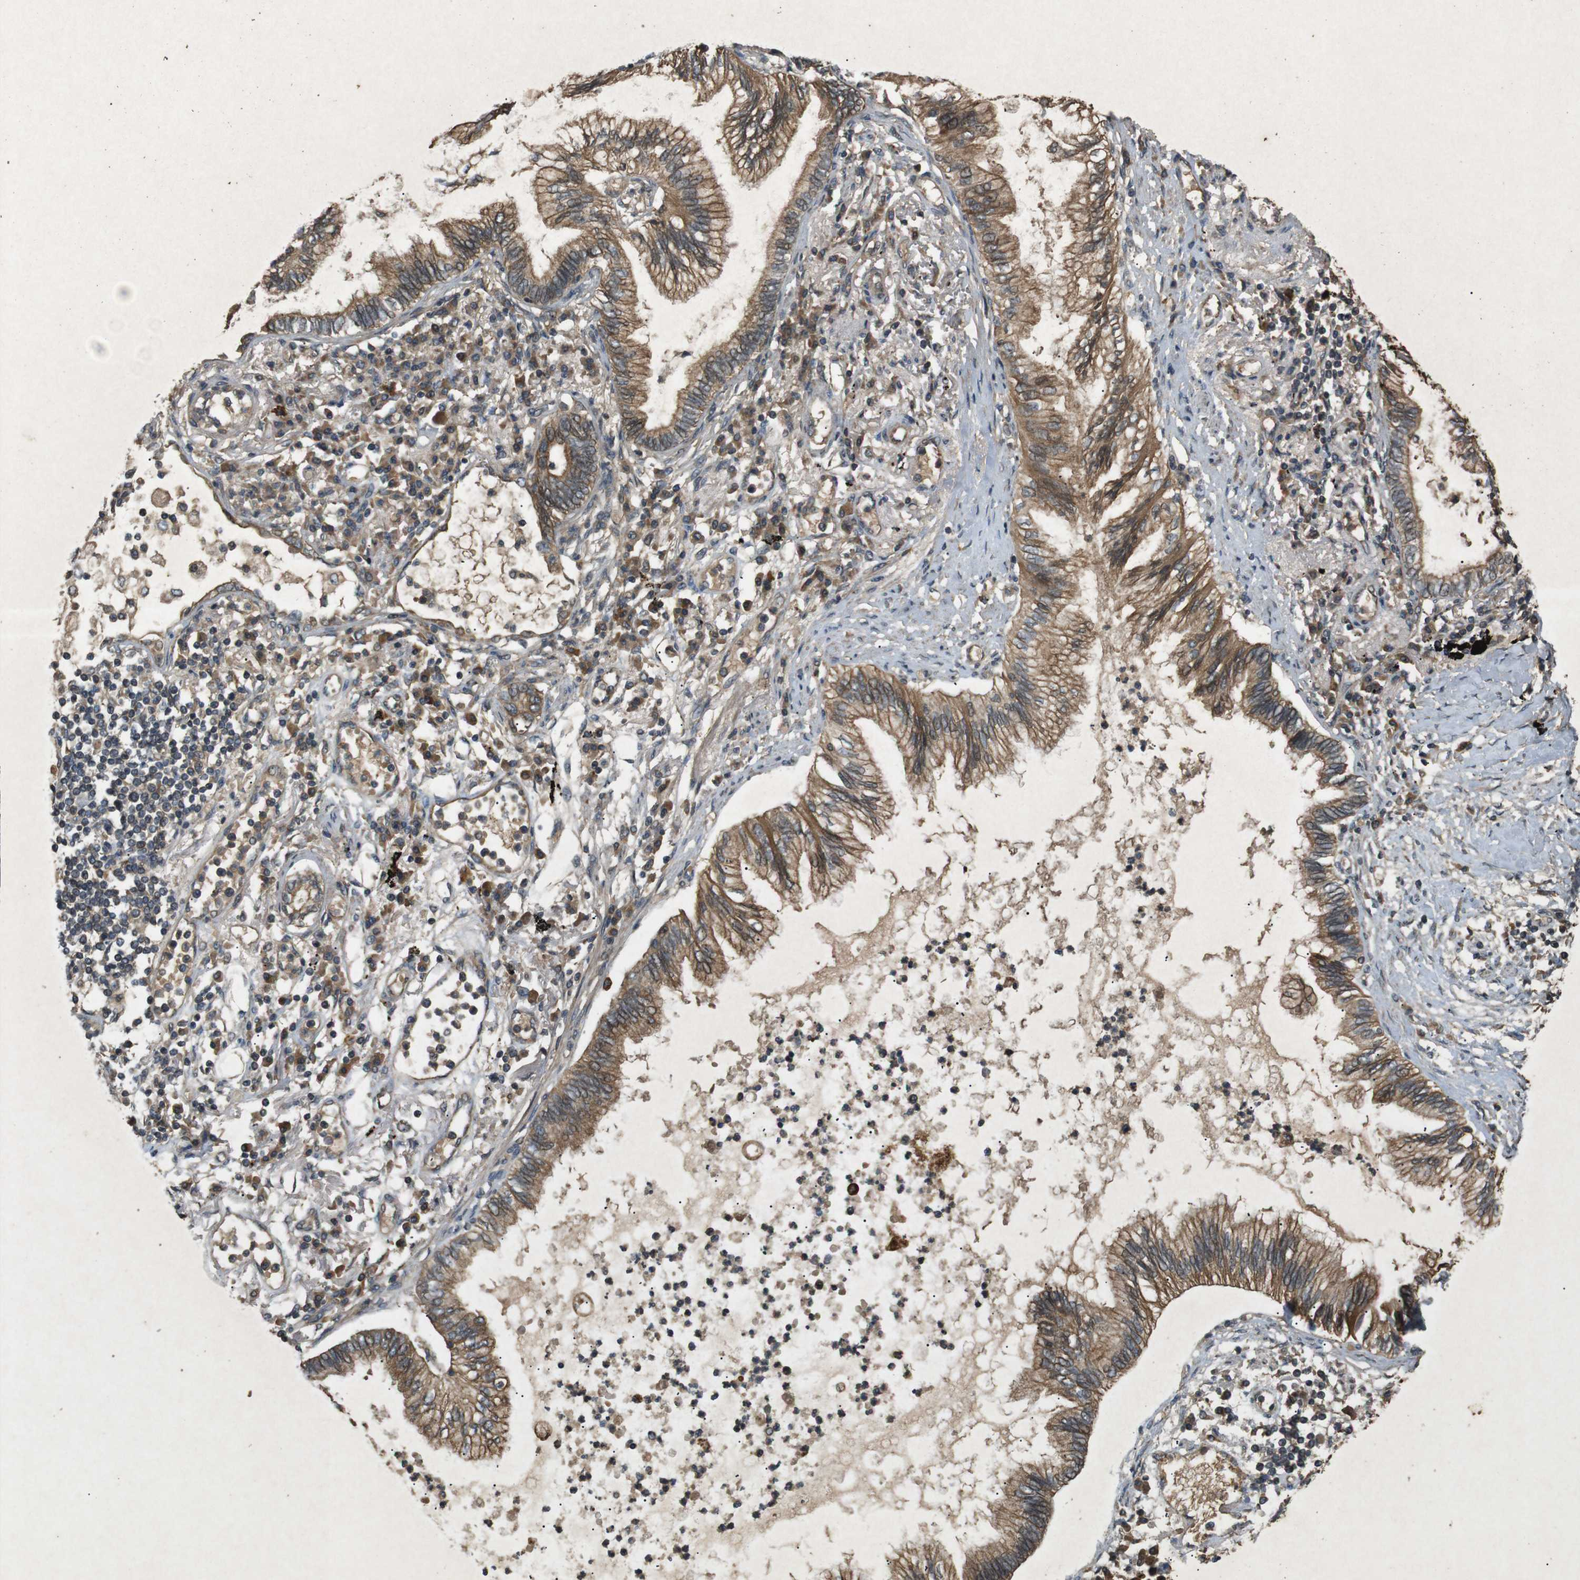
{"staining": {"intensity": "moderate", "quantity": ">75%", "location": "cytoplasmic/membranous"}, "tissue": "lung cancer", "cell_type": "Tumor cells", "image_type": "cancer", "snomed": [{"axis": "morphology", "description": "Normal tissue, NOS"}, {"axis": "morphology", "description": "Adenocarcinoma, NOS"}, {"axis": "topography", "description": "Bronchus"}, {"axis": "topography", "description": "Lung"}], "caption": "Protein analysis of lung adenocarcinoma tissue exhibits moderate cytoplasmic/membranous positivity in about >75% of tumor cells. The staining was performed using DAB (3,3'-diaminobenzidine), with brown indicating positive protein expression. Nuclei are stained blue with hematoxylin.", "gene": "TAP1", "patient": {"sex": "female", "age": 70}}